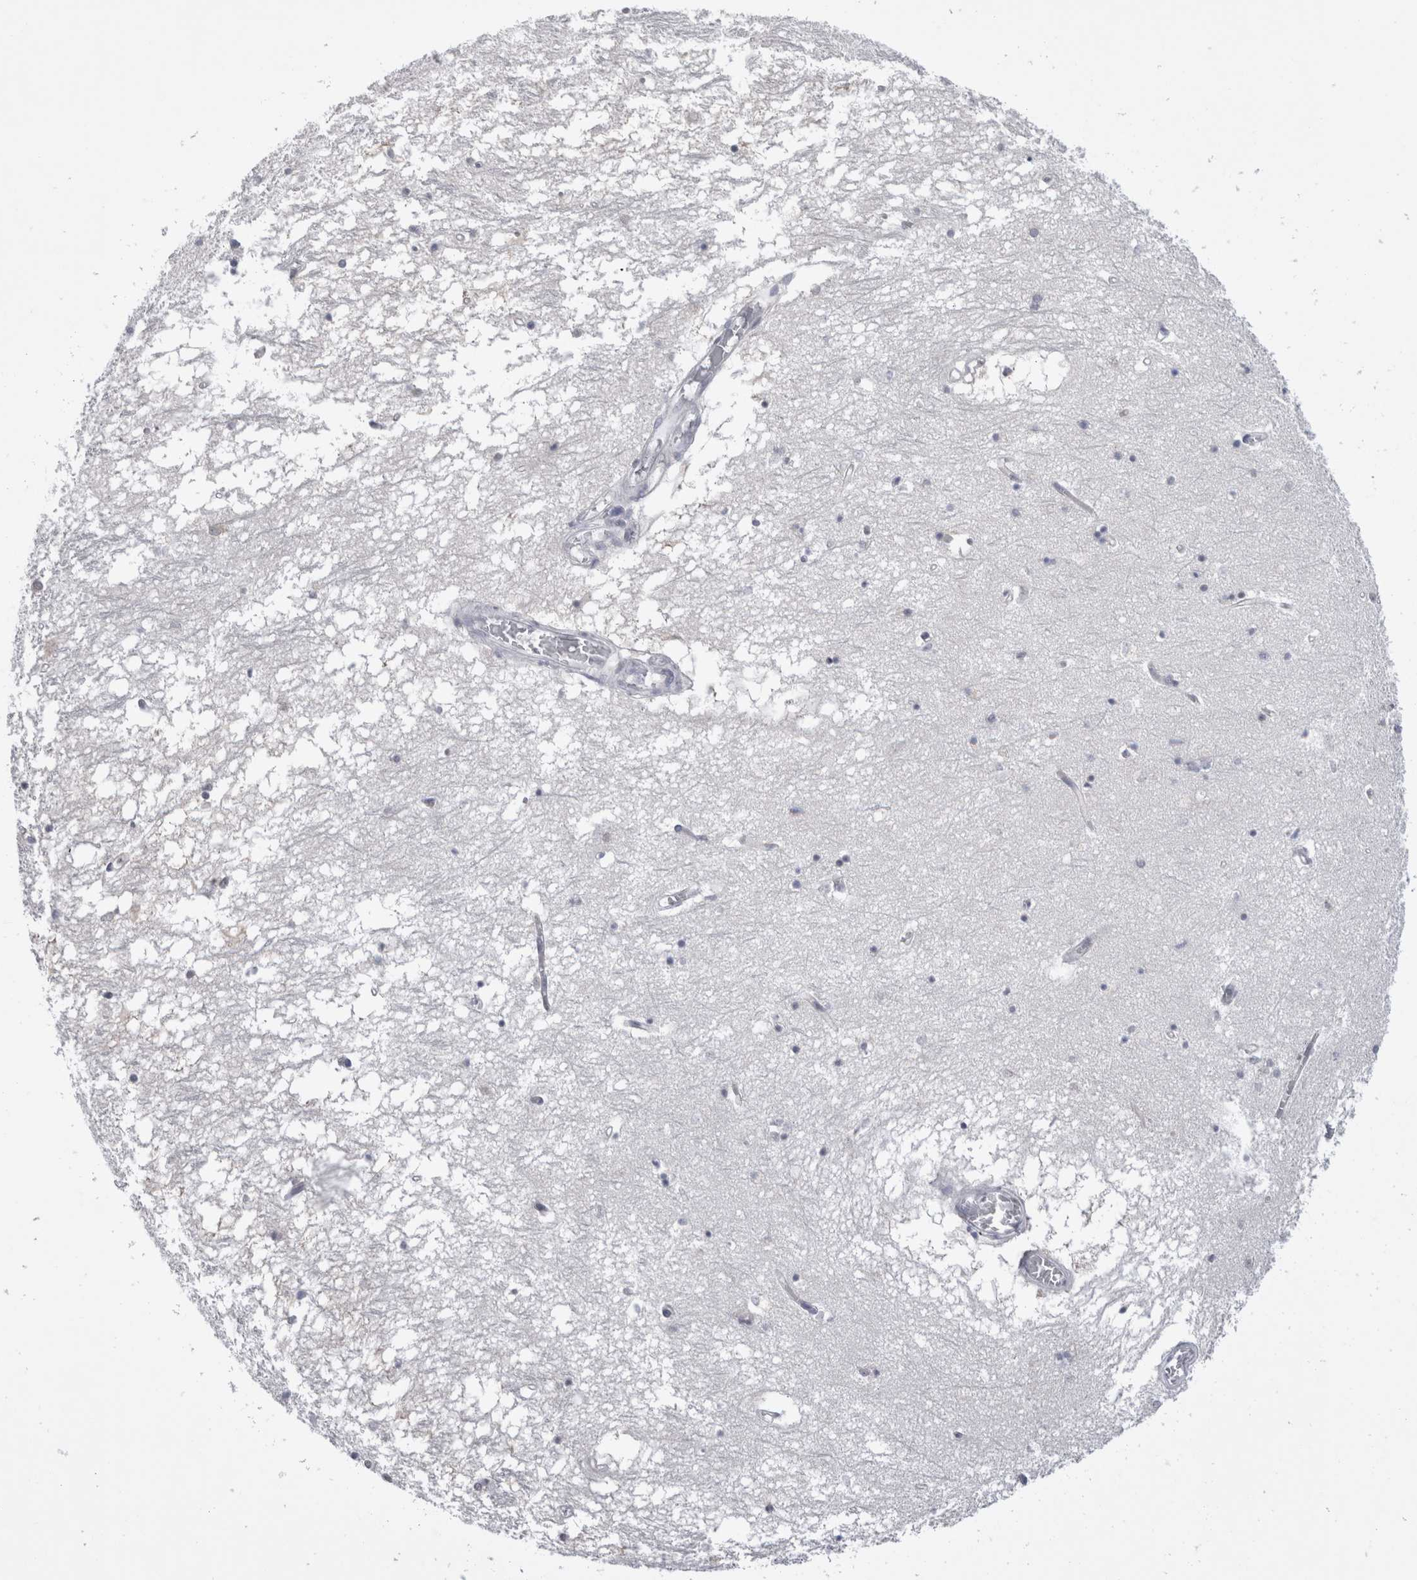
{"staining": {"intensity": "moderate", "quantity": "<25%", "location": "nuclear"}, "tissue": "hippocampus", "cell_type": "Glial cells", "image_type": "normal", "snomed": [{"axis": "morphology", "description": "Normal tissue, NOS"}, {"axis": "topography", "description": "Hippocampus"}], "caption": "An IHC image of normal tissue is shown. Protein staining in brown labels moderate nuclear positivity in hippocampus within glial cells.", "gene": "API5", "patient": {"sex": "male", "age": 70}}